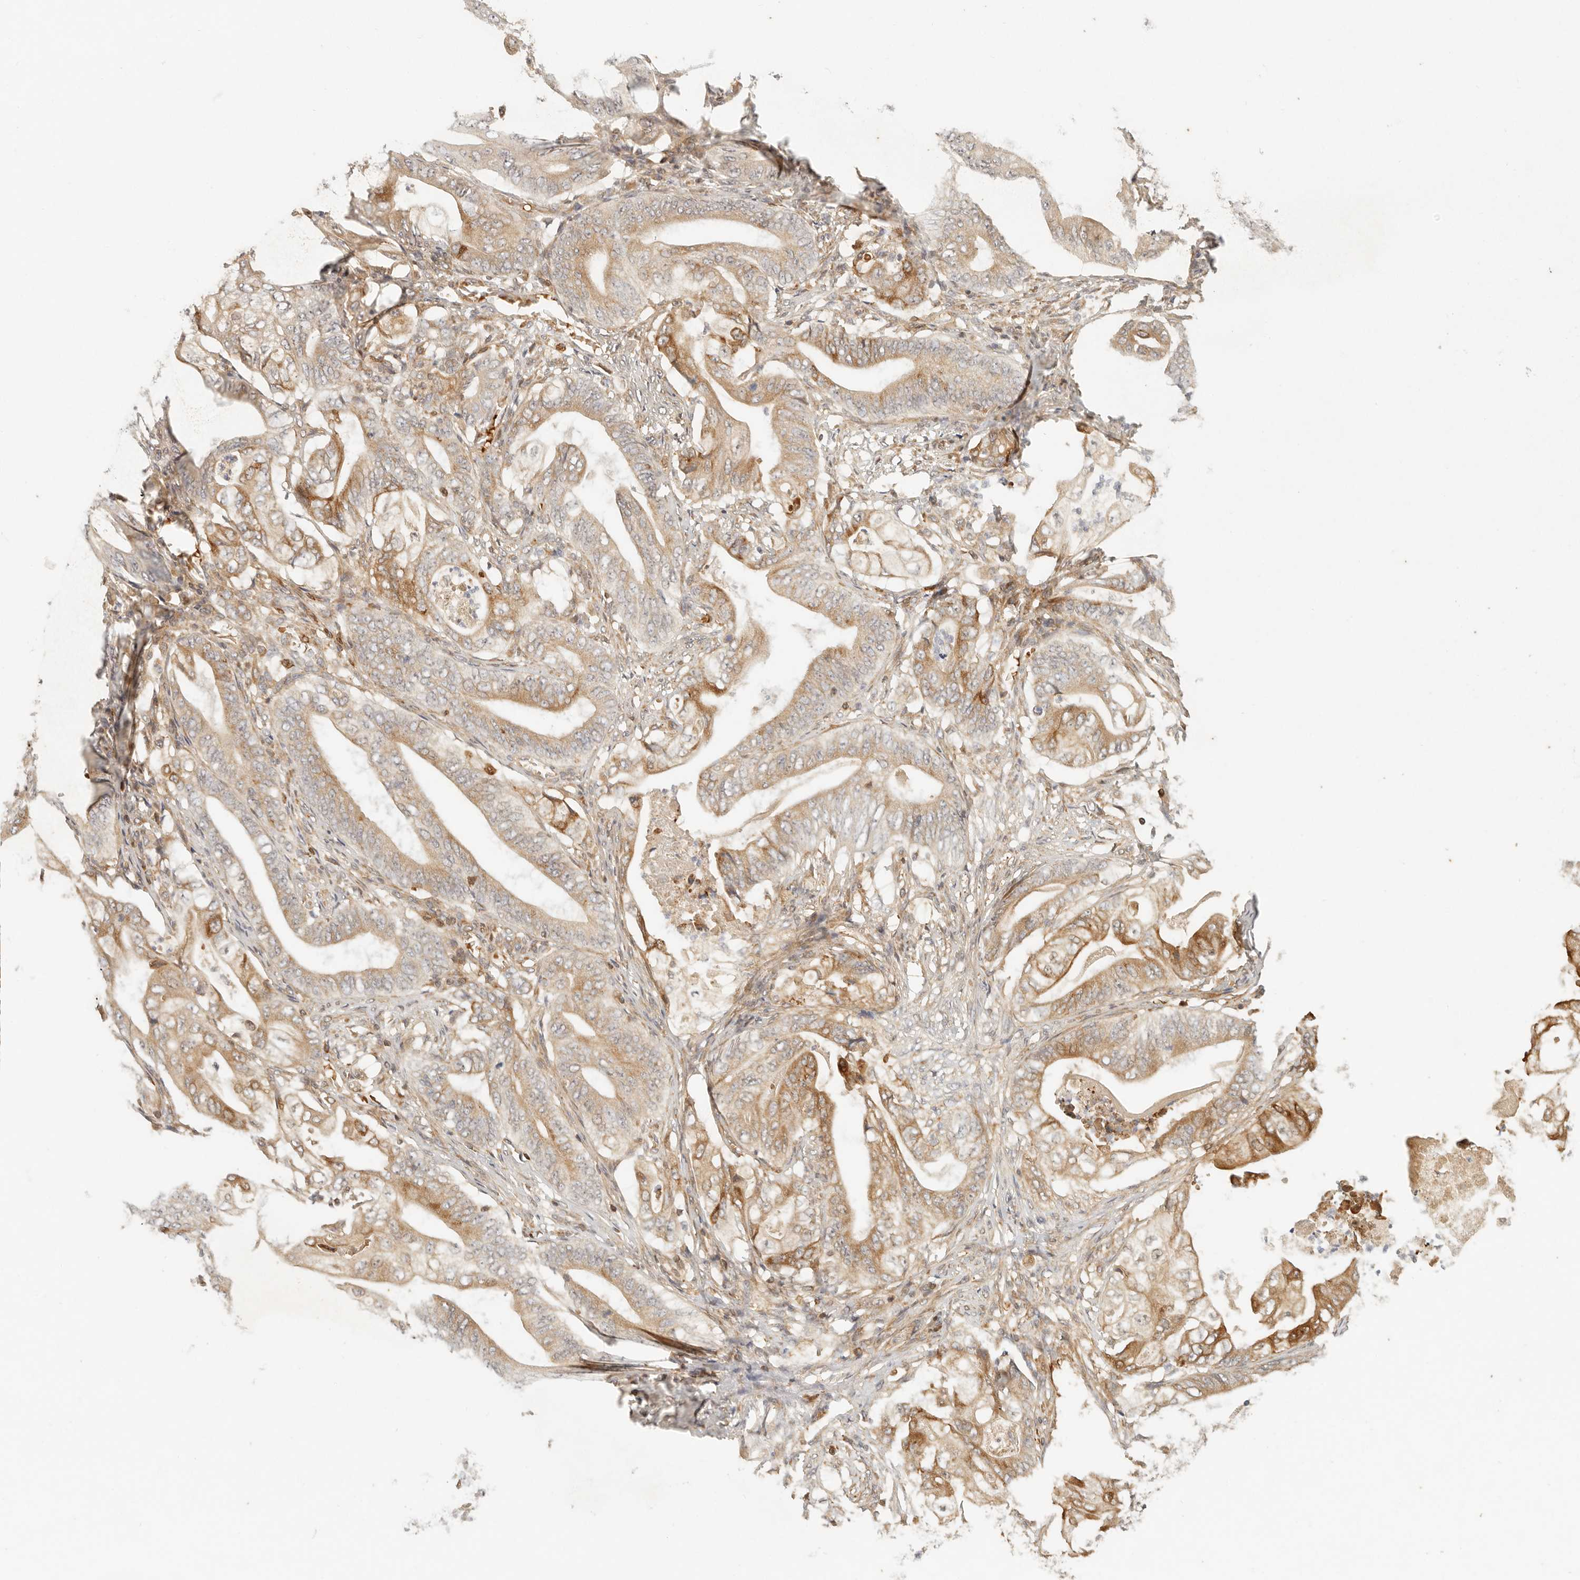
{"staining": {"intensity": "moderate", "quantity": ">75%", "location": "cytoplasmic/membranous"}, "tissue": "stomach cancer", "cell_type": "Tumor cells", "image_type": "cancer", "snomed": [{"axis": "morphology", "description": "Adenocarcinoma, NOS"}, {"axis": "topography", "description": "Stomach"}], "caption": "An image showing moderate cytoplasmic/membranous staining in approximately >75% of tumor cells in stomach adenocarcinoma, as visualized by brown immunohistochemical staining.", "gene": "AHDC1", "patient": {"sex": "female", "age": 73}}